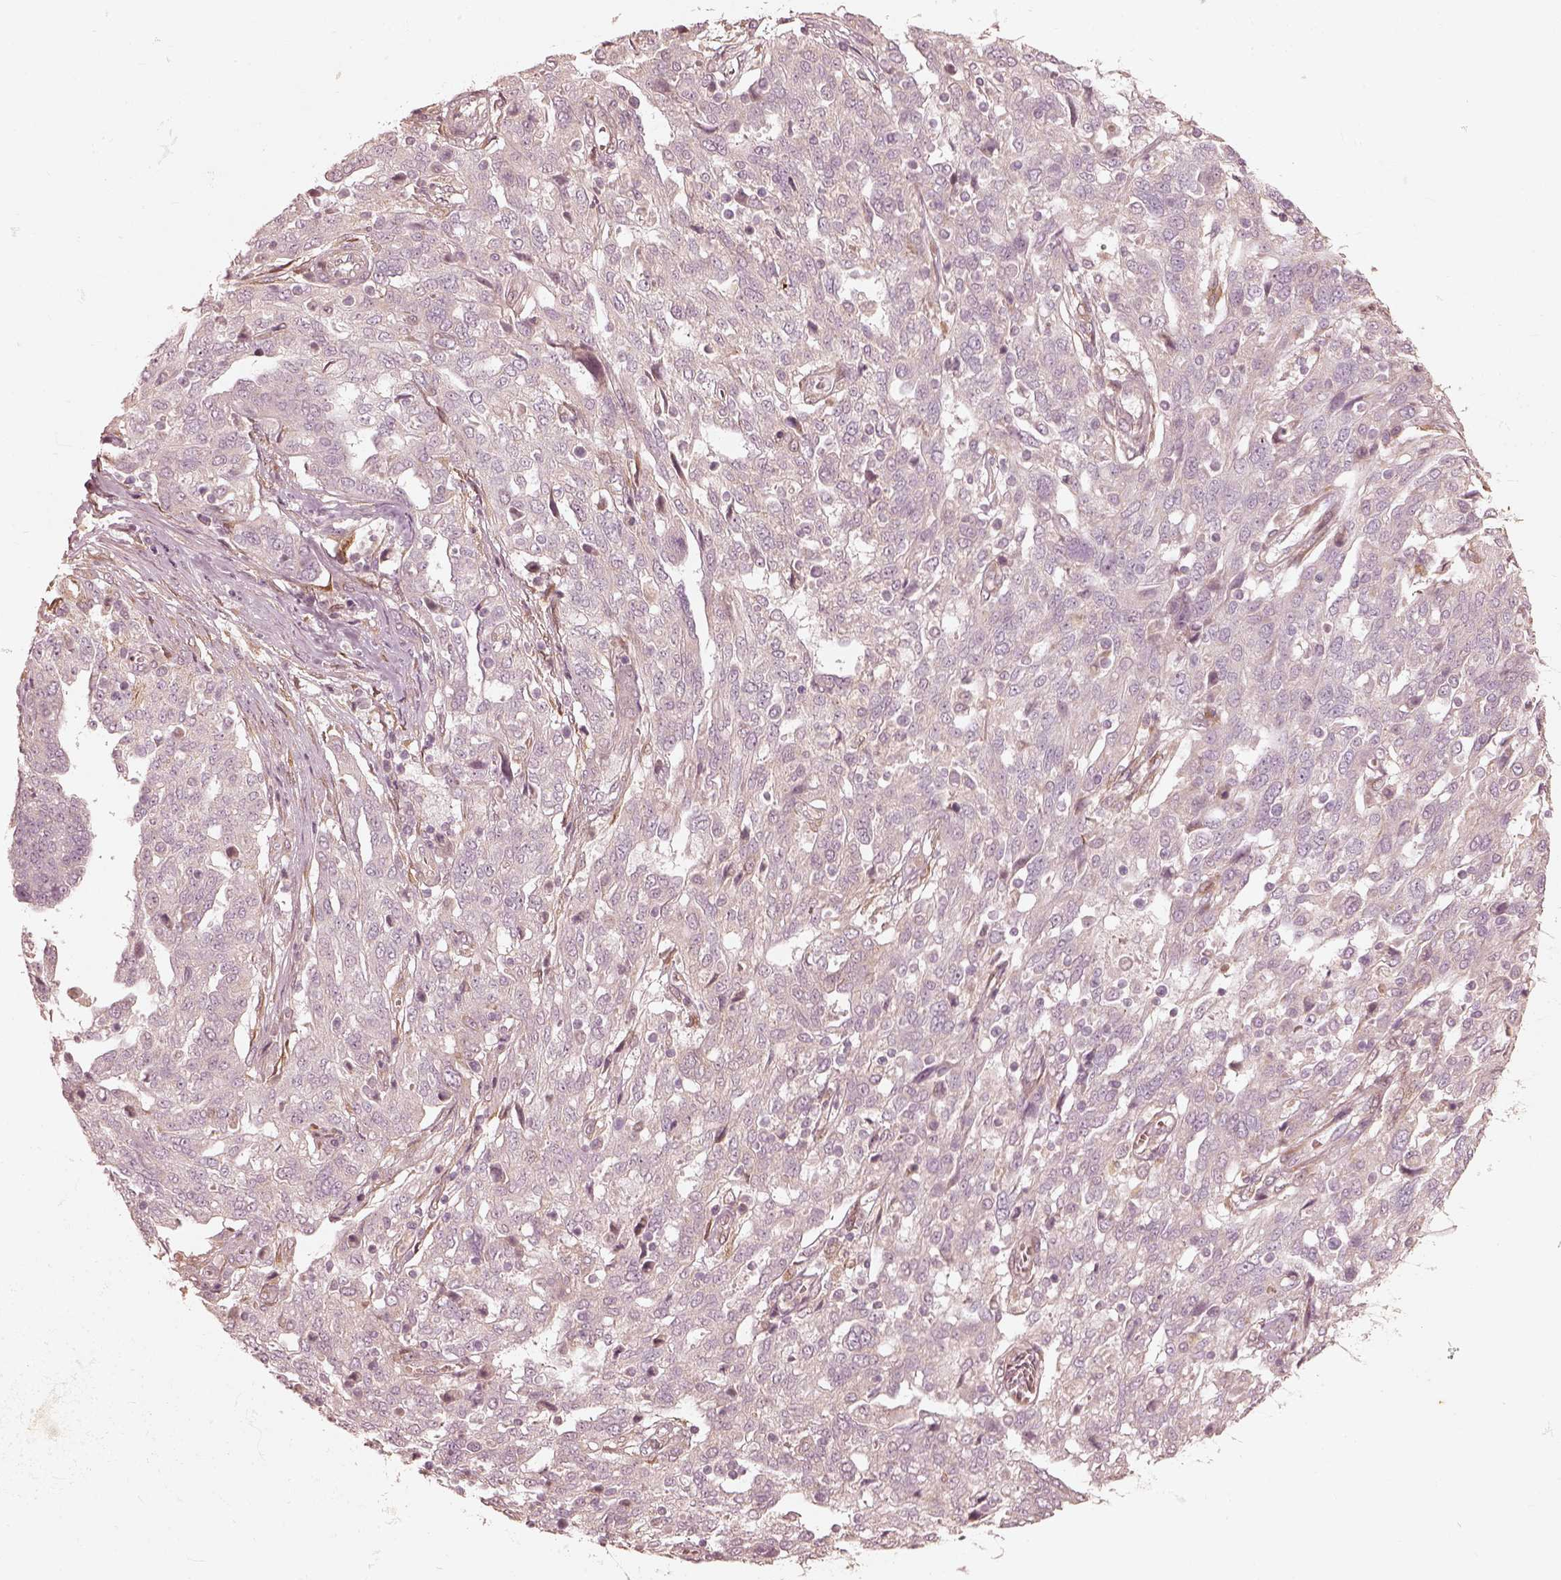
{"staining": {"intensity": "negative", "quantity": "none", "location": "none"}, "tissue": "ovarian cancer", "cell_type": "Tumor cells", "image_type": "cancer", "snomed": [{"axis": "morphology", "description": "Cystadenocarcinoma, serous, NOS"}, {"axis": "topography", "description": "Ovary"}], "caption": "Tumor cells are negative for brown protein staining in serous cystadenocarcinoma (ovarian). (IHC, brightfield microscopy, high magnification).", "gene": "WLS", "patient": {"sex": "female", "age": 67}}